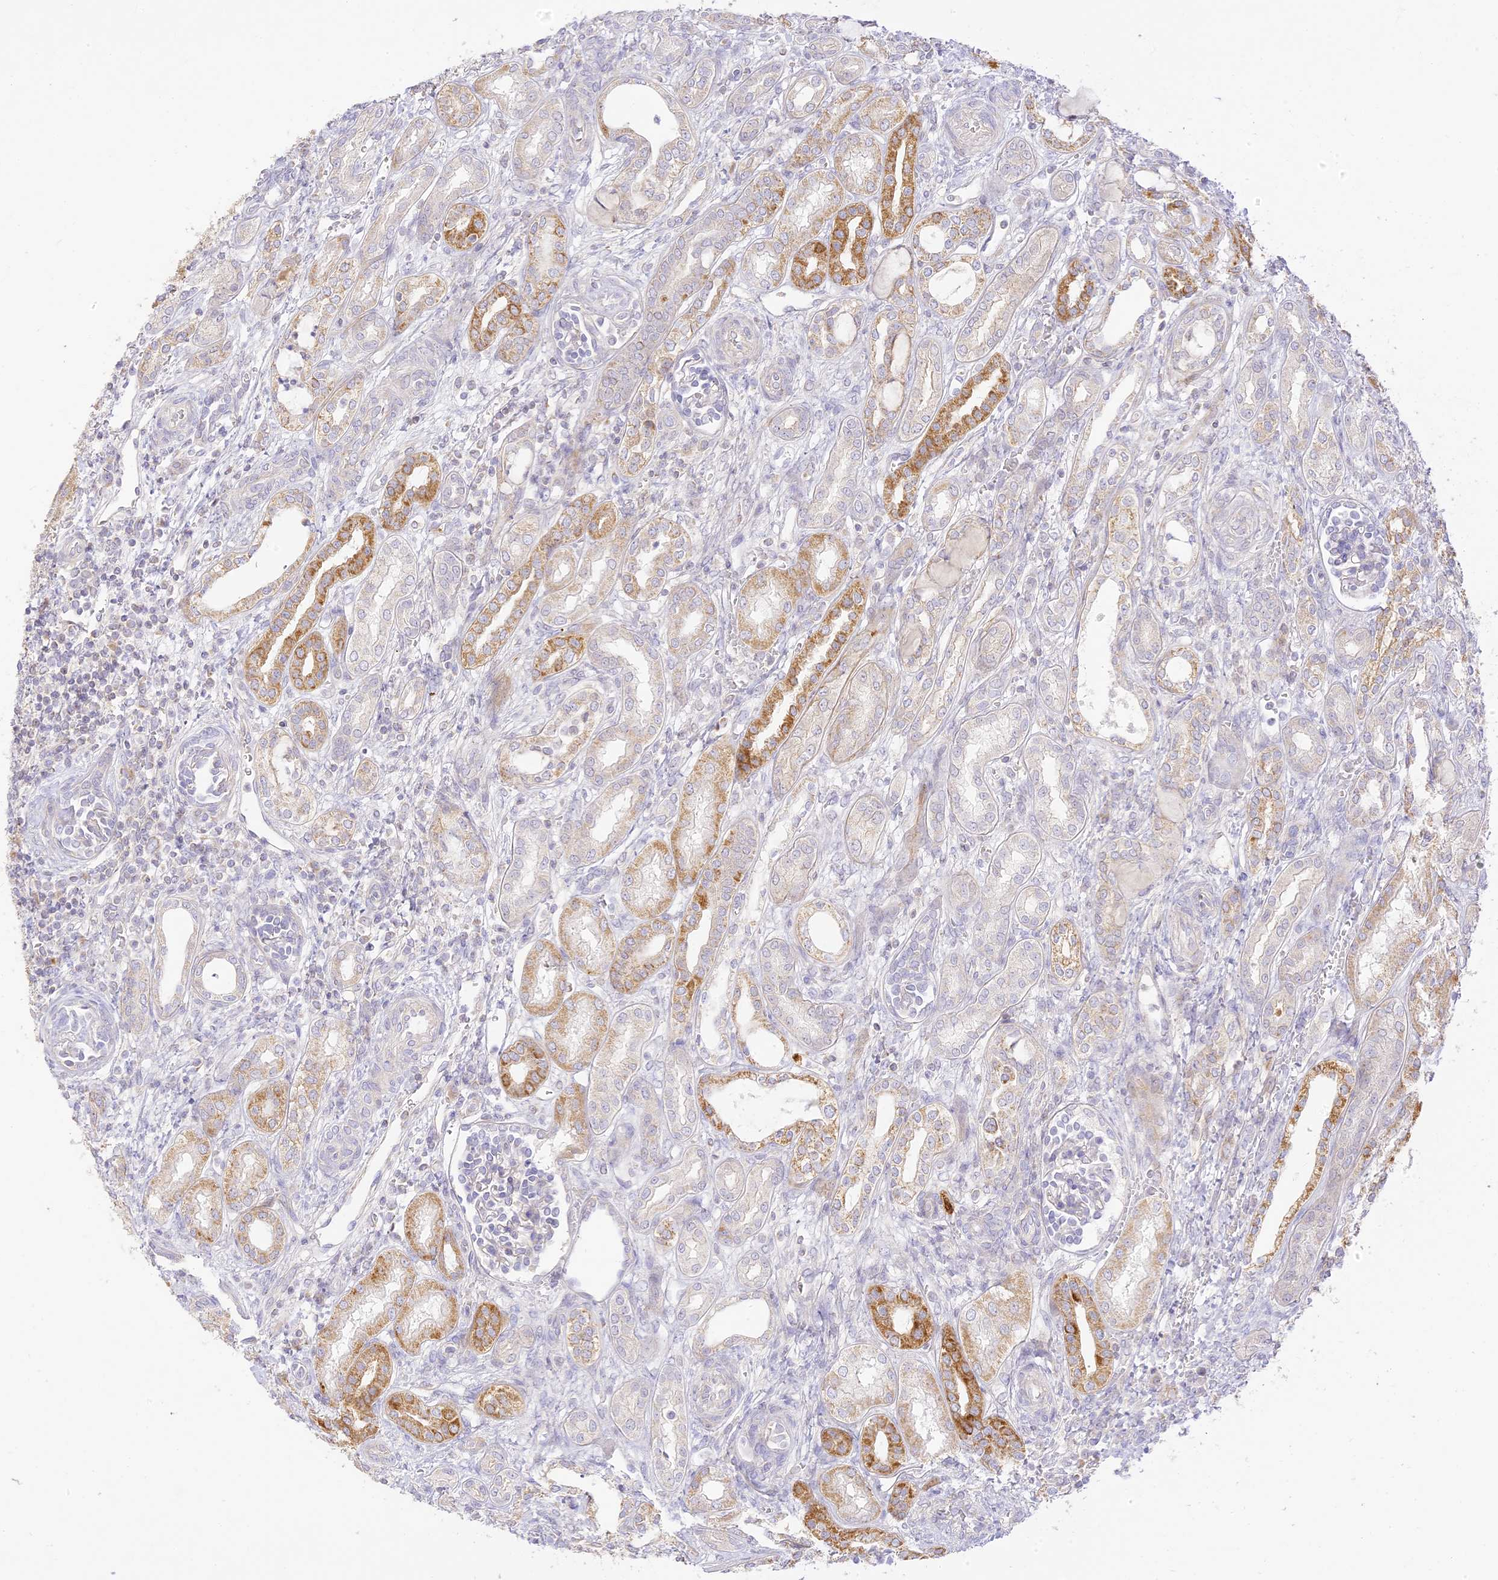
{"staining": {"intensity": "negative", "quantity": "none", "location": "none"}, "tissue": "kidney", "cell_type": "Cells in glomeruli", "image_type": "normal", "snomed": [{"axis": "morphology", "description": "Normal tissue, NOS"}, {"axis": "morphology", "description": "Neoplasm, malignant, NOS"}, {"axis": "topography", "description": "Kidney"}], "caption": "Immunohistochemical staining of normal human kidney displays no significant expression in cells in glomeruli.", "gene": "LRRC15", "patient": {"sex": "female", "age": 1}}